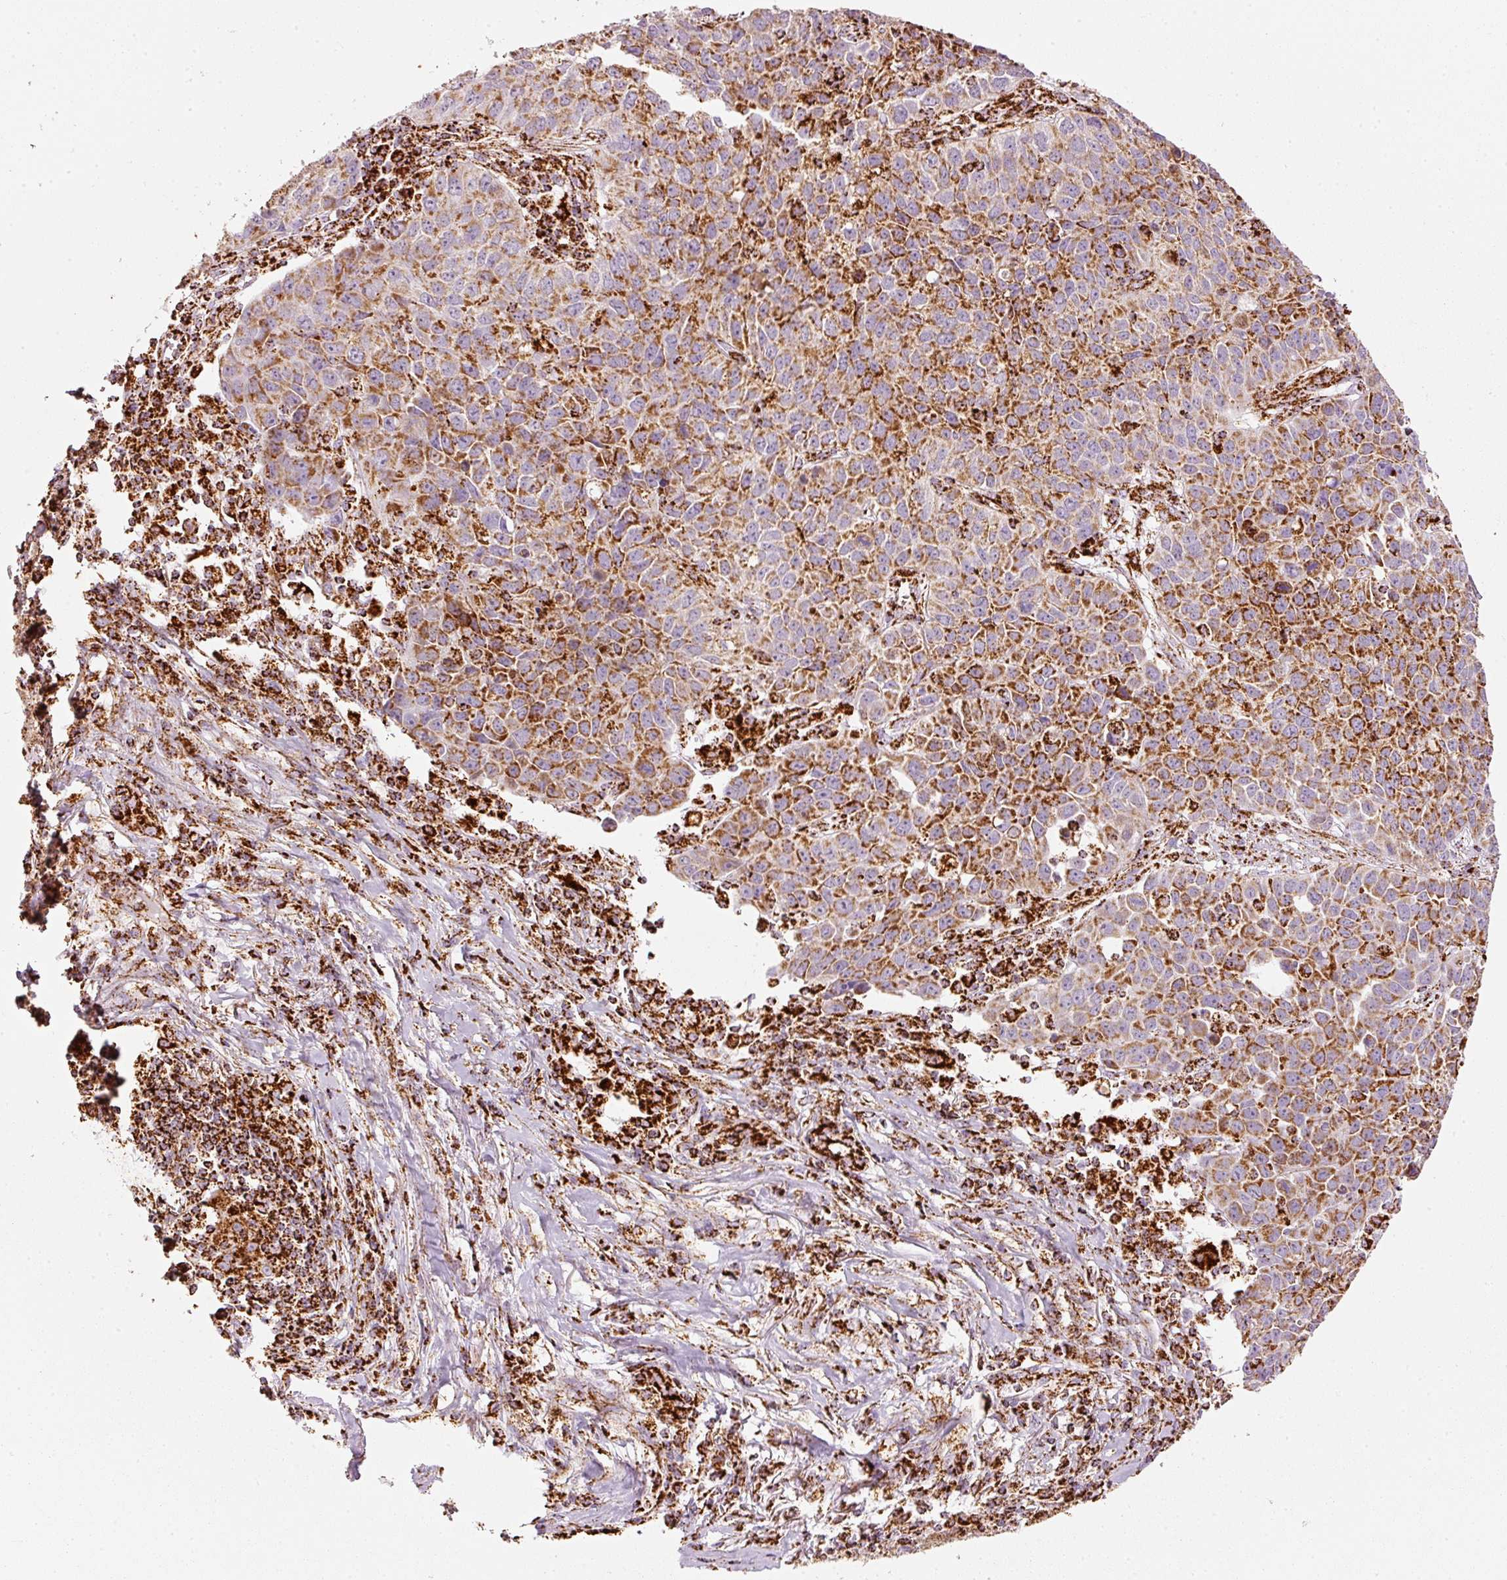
{"staining": {"intensity": "moderate", "quantity": ">75%", "location": "cytoplasmic/membranous"}, "tissue": "lung cancer", "cell_type": "Tumor cells", "image_type": "cancer", "snomed": [{"axis": "morphology", "description": "Squamous cell carcinoma, NOS"}, {"axis": "topography", "description": "Lung"}], "caption": "Brown immunohistochemical staining in lung cancer (squamous cell carcinoma) displays moderate cytoplasmic/membranous staining in about >75% of tumor cells.", "gene": "MT-CO2", "patient": {"sex": "male", "age": 76}}